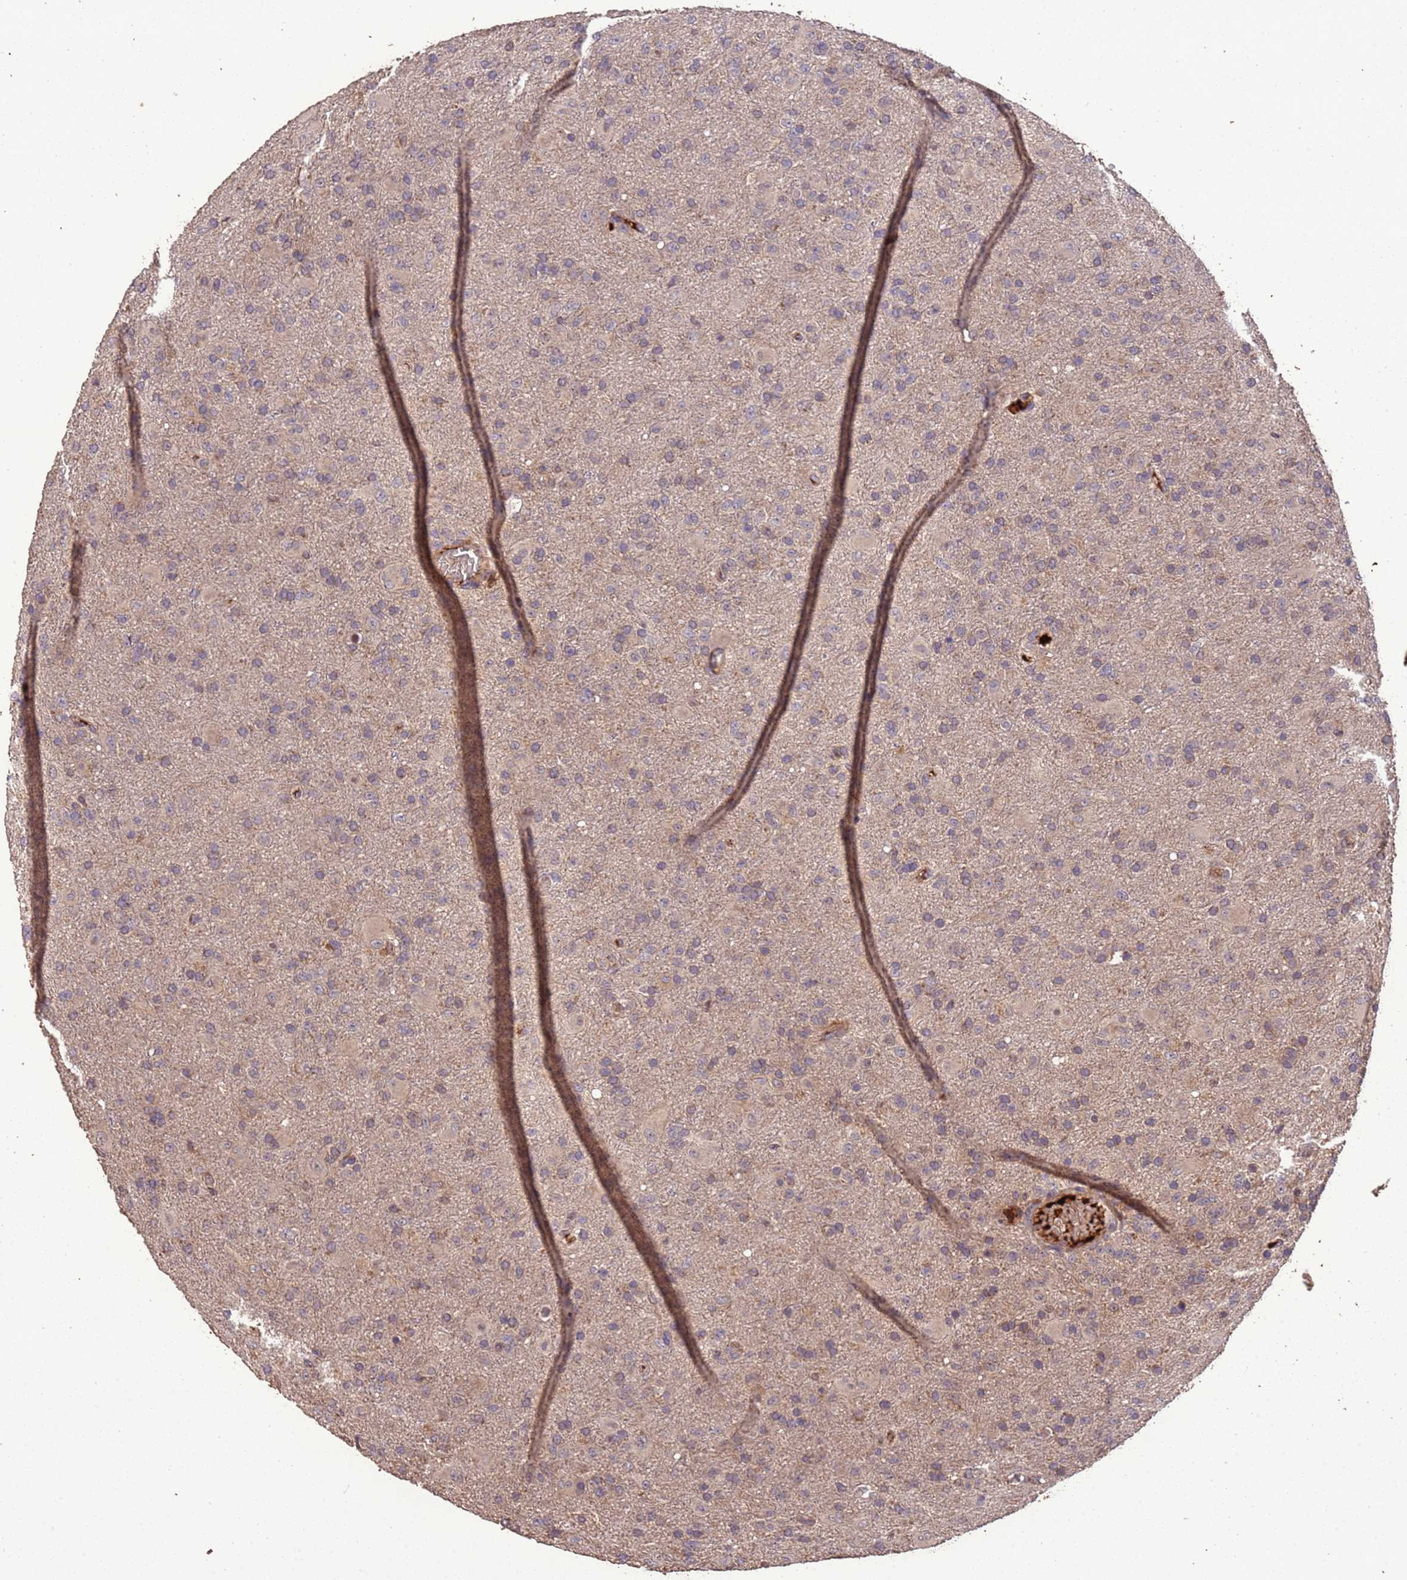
{"staining": {"intensity": "weak", "quantity": "25%-75%", "location": "cytoplasmic/membranous"}, "tissue": "glioma", "cell_type": "Tumor cells", "image_type": "cancer", "snomed": [{"axis": "morphology", "description": "Glioma, malignant, Low grade"}, {"axis": "topography", "description": "Brain"}], "caption": "A low amount of weak cytoplasmic/membranous staining is identified in approximately 25%-75% of tumor cells in low-grade glioma (malignant) tissue.", "gene": "CCDC184", "patient": {"sex": "male", "age": 65}}